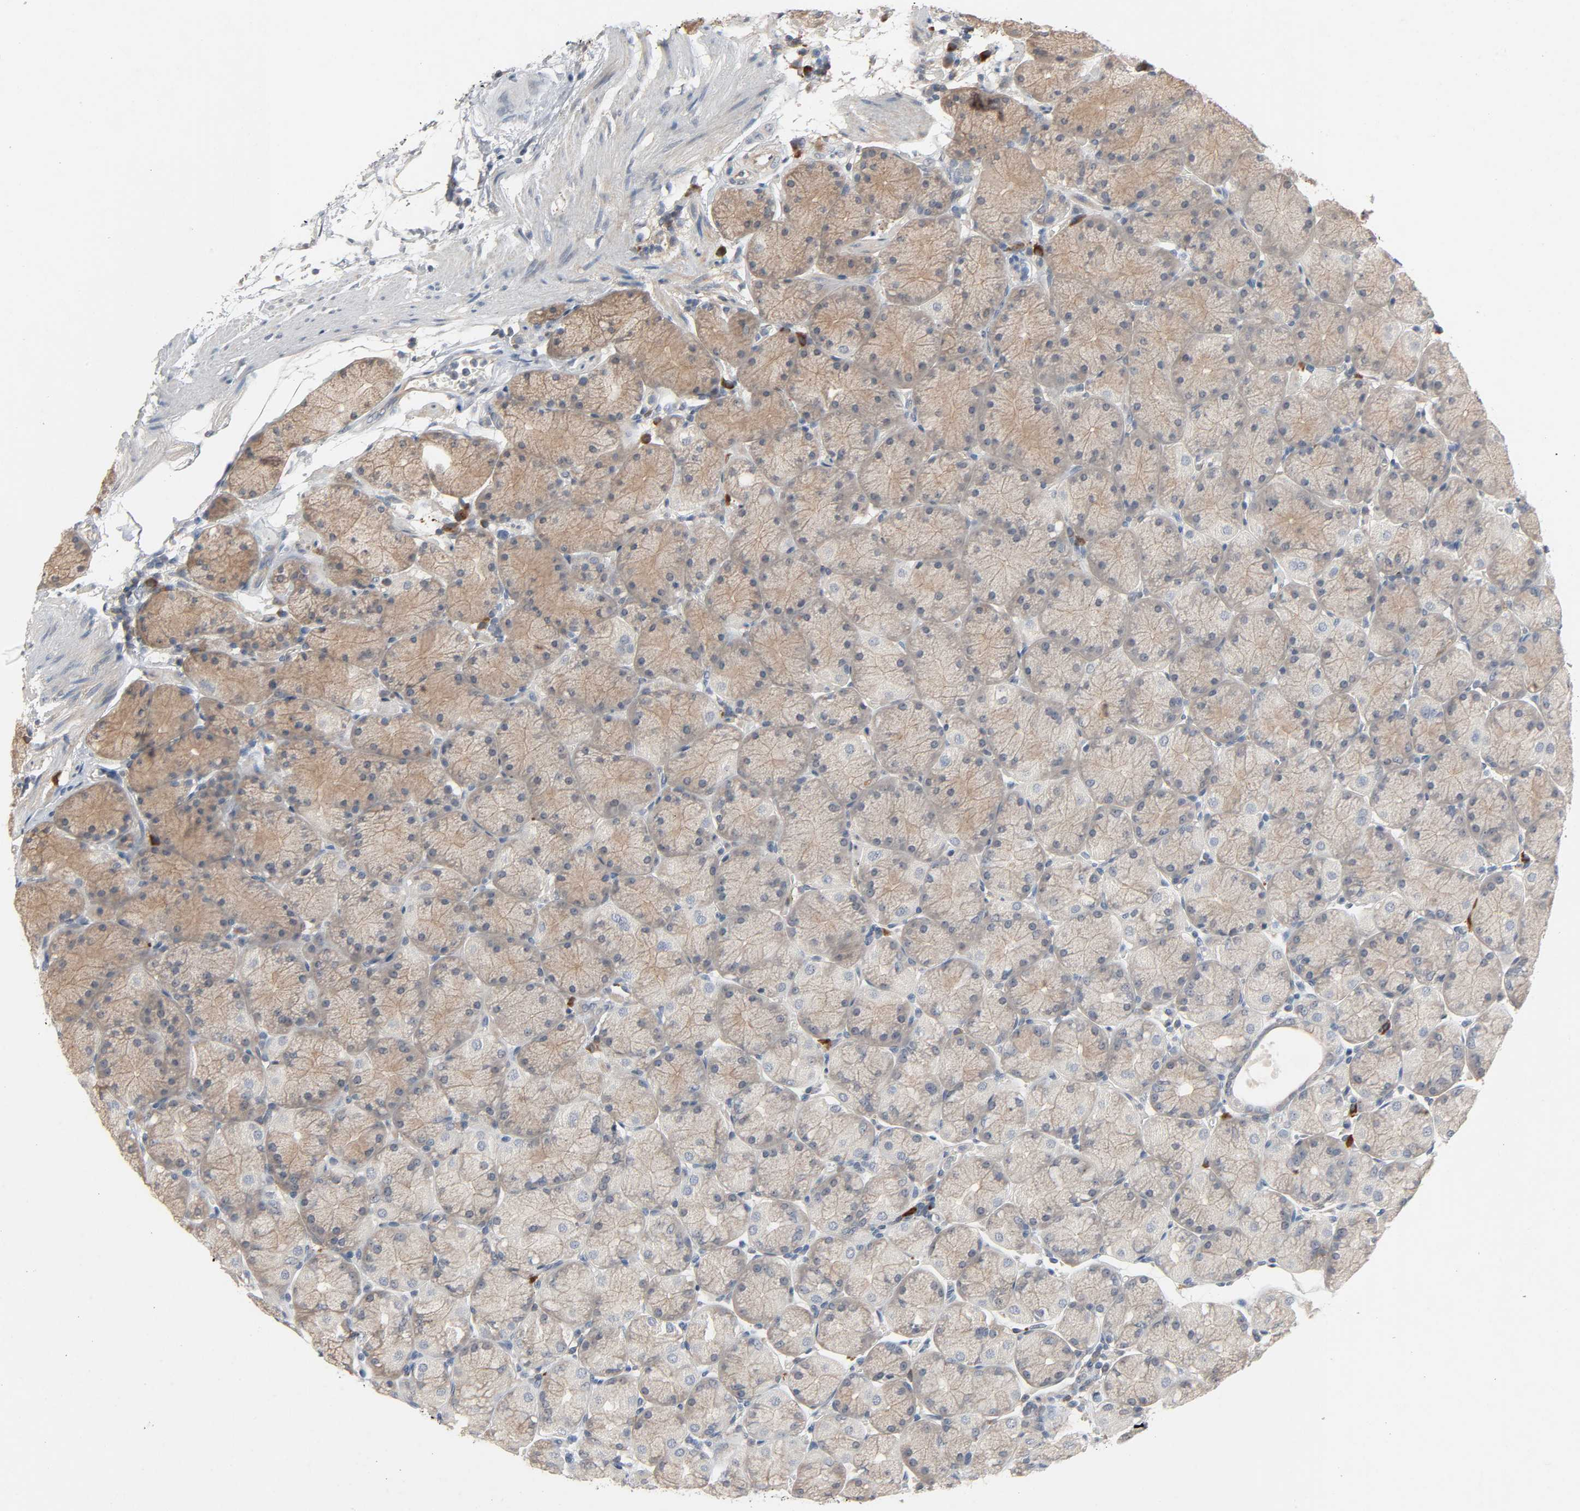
{"staining": {"intensity": "weak", "quantity": "25%-75%", "location": "cytoplasmic/membranous"}, "tissue": "stomach", "cell_type": "Glandular cells", "image_type": "normal", "snomed": [{"axis": "morphology", "description": "Normal tissue, NOS"}, {"axis": "topography", "description": "Stomach, upper"}, {"axis": "topography", "description": "Stomach"}], "caption": "Brown immunohistochemical staining in benign stomach displays weak cytoplasmic/membranous positivity in approximately 25%-75% of glandular cells. The staining was performed using DAB, with brown indicating positive protein expression. Nuclei are stained blue with hematoxylin.", "gene": "CD4", "patient": {"sex": "male", "age": 76}}